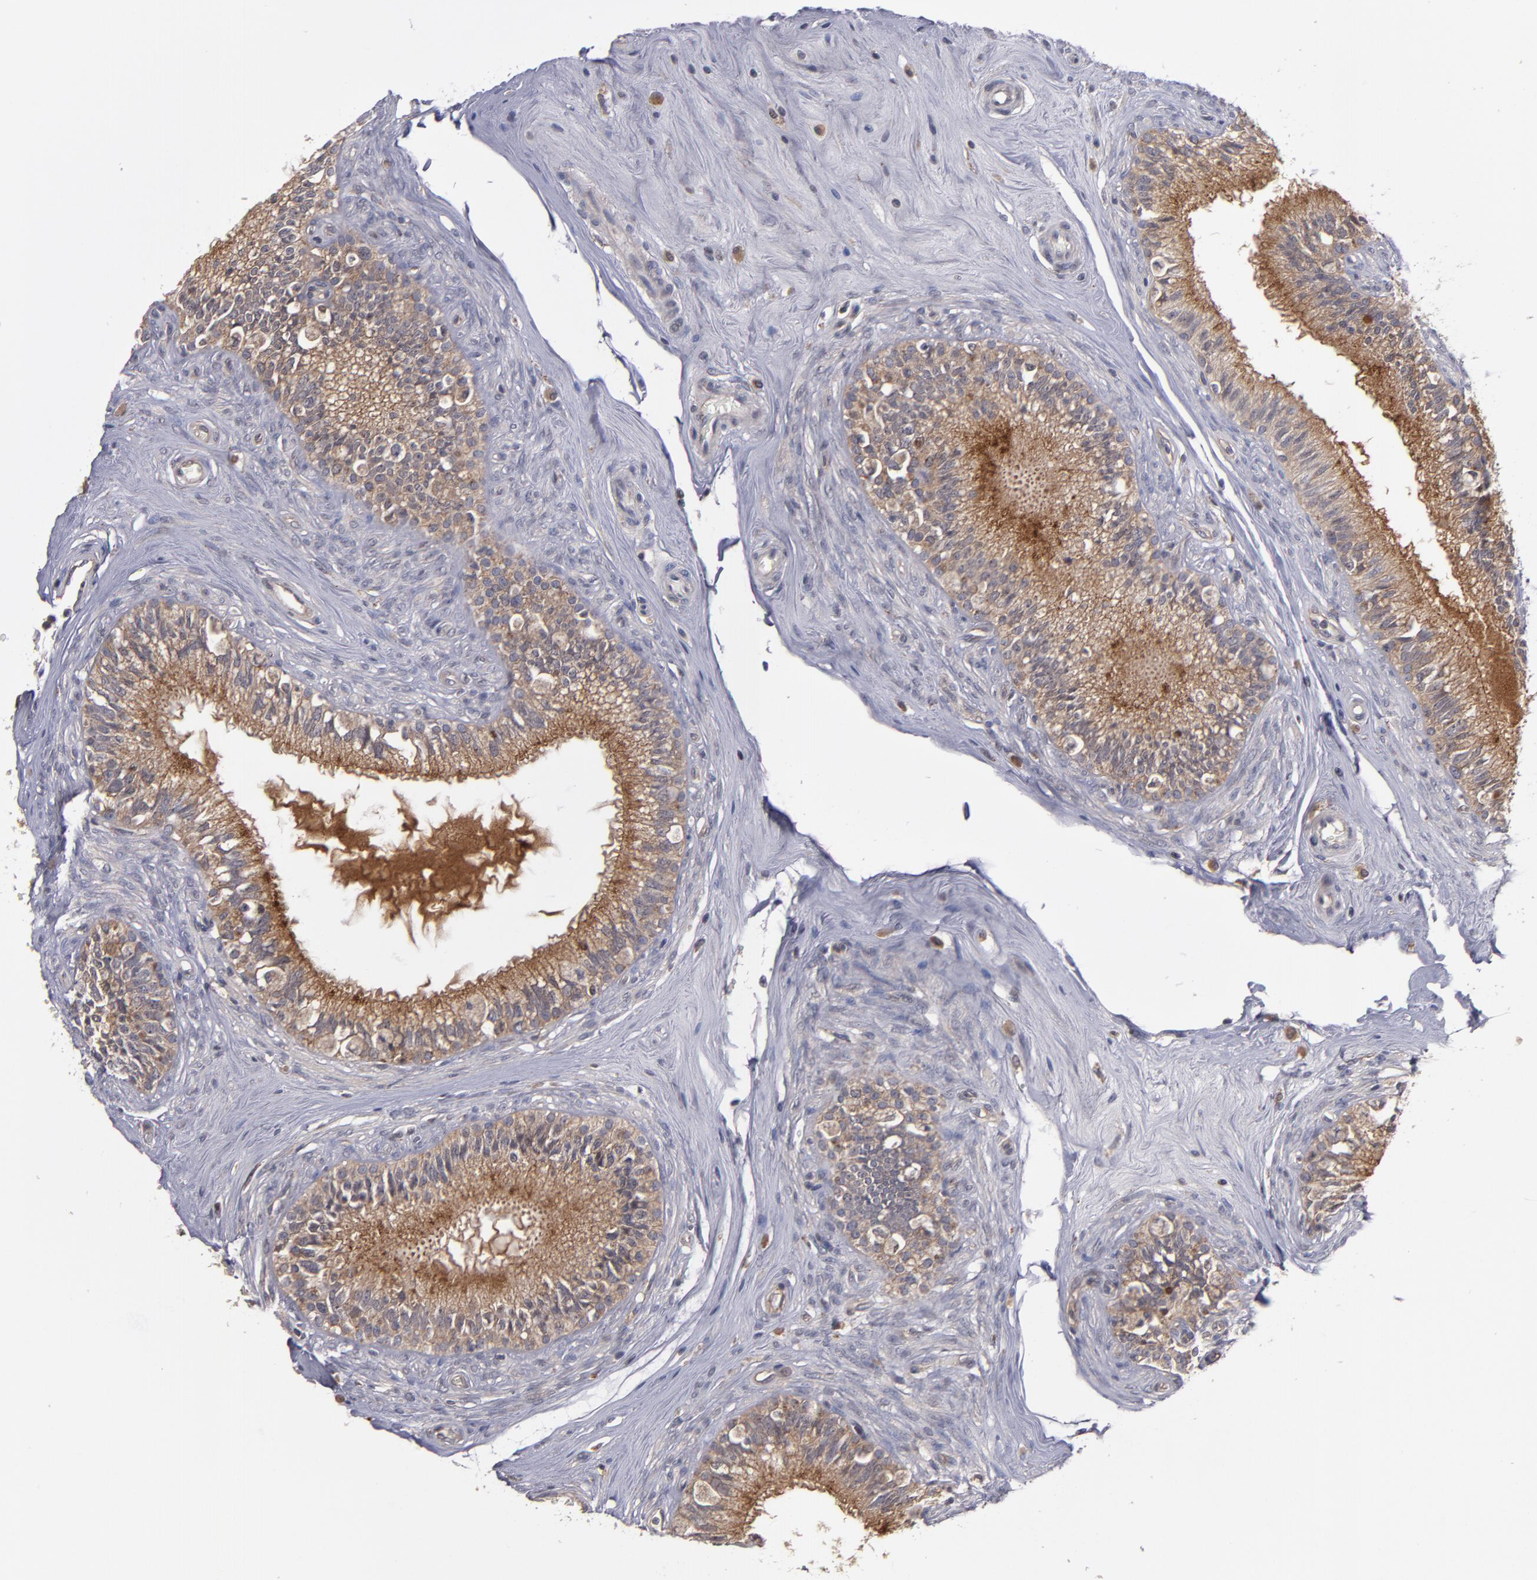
{"staining": {"intensity": "moderate", "quantity": ">75%", "location": "cytoplasmic/membranous"}, "tissue": "epididymis", "cell_type": "Glandular cells", "image_type": "normal", "snomed": [{"axis": "morphology", "description": "Normal tissue, NOS"}, {"axis": "morphology", "description": "Inflammation, NOS"}, {"axis": "topography", "description": "Epididymis"}], "caption": "IHC (DAB (3,3'-diaminobenzidine)) staining of benign epididymis exhibits moderate cytoplasmic/membranous protein expression in about >75% of glandular cells. The staining is performed using DAB brown chromogen to label protein expression. The nuclei are counter-stained blue using hematoxylin.", "gene": "CTSO", "patient": {"sex": "male", "age": 84}}